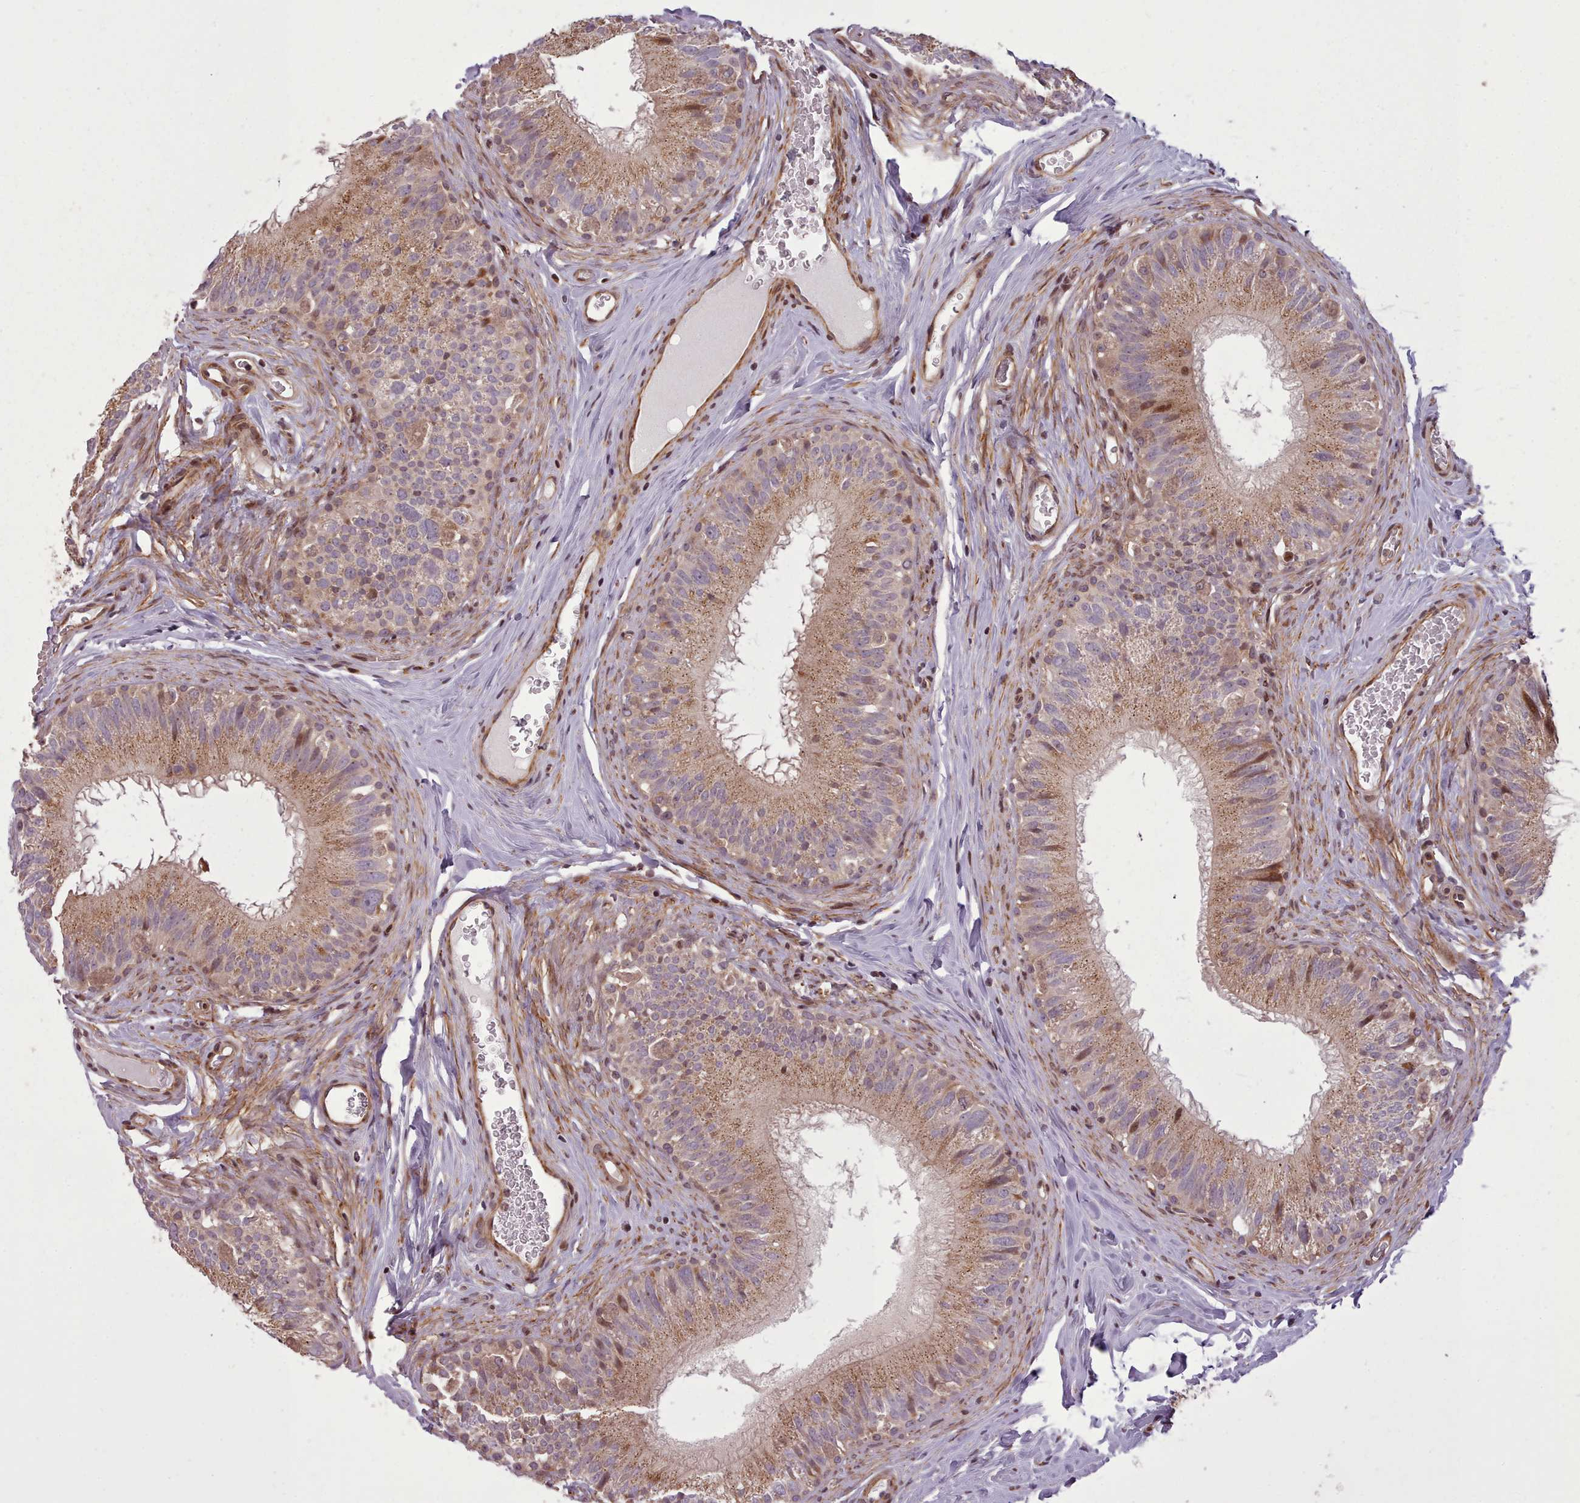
{"staining": {"intensity": "moderate", "quantity": ">75%", "location": "cytoplasmic/membranous,nuclear"}, "tissue": "epididymis", "cell_type": "Glandular cells", "image_type": "normal", "snomed": [{"axis": "morphology", "description": "Normal tissue, NOS"}, {"axis": "topography", "description": "Epididymis"}], "caption": "Epididymis stained with a brown dye shows moderate cytoplasmic/membranous,nuclear positive expression in approximately >75% of glandular cells.", "gene": "NLRP7", "patient": {"sex": "male", "age": 38}}